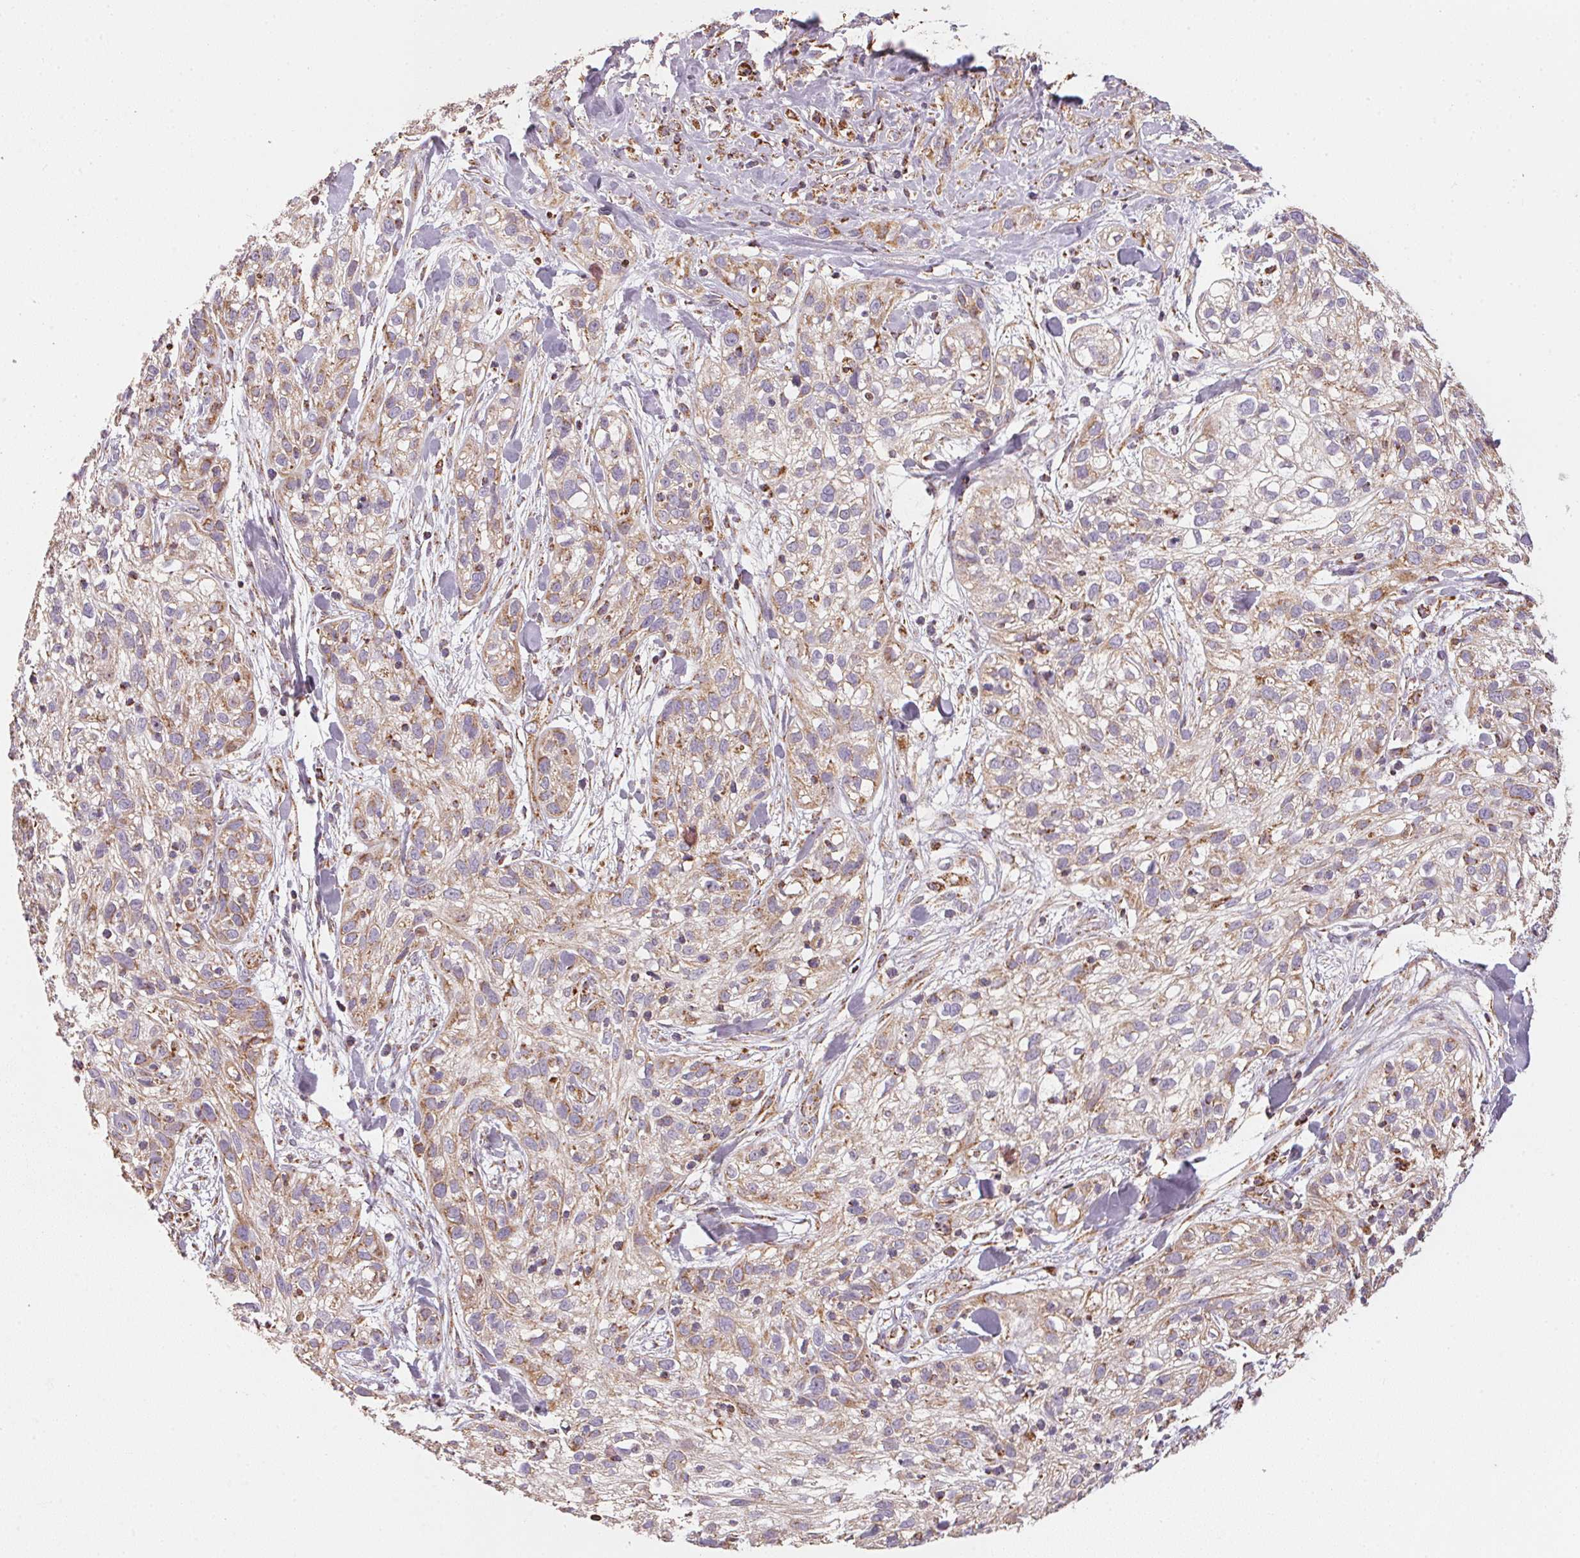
{"staining": {"intensity": "weak", "quantity": ">75%", "location": "cytoplasmic/membranous"}, "tissue": "skin cancer", "cell_type": "Tumor cells", "image_type": "cancer", "snomed": [{"axis": "morphology", "description": "Squamous cell carcinoma, NOS"}, {"axis": "topography", "description": "Skin"}], "caption": "Immunohistochemical staining of skin cancer (squamous cell carcinoma) displays low levels of weak cytoplasmic/membranous protein expression in approximately >75% of tumor cells. (brown staining indicates protein expression, while blue staining denotes nuclei).", "gene": "NDUFS2", "patient": {"sex": "male", "age": 82}}